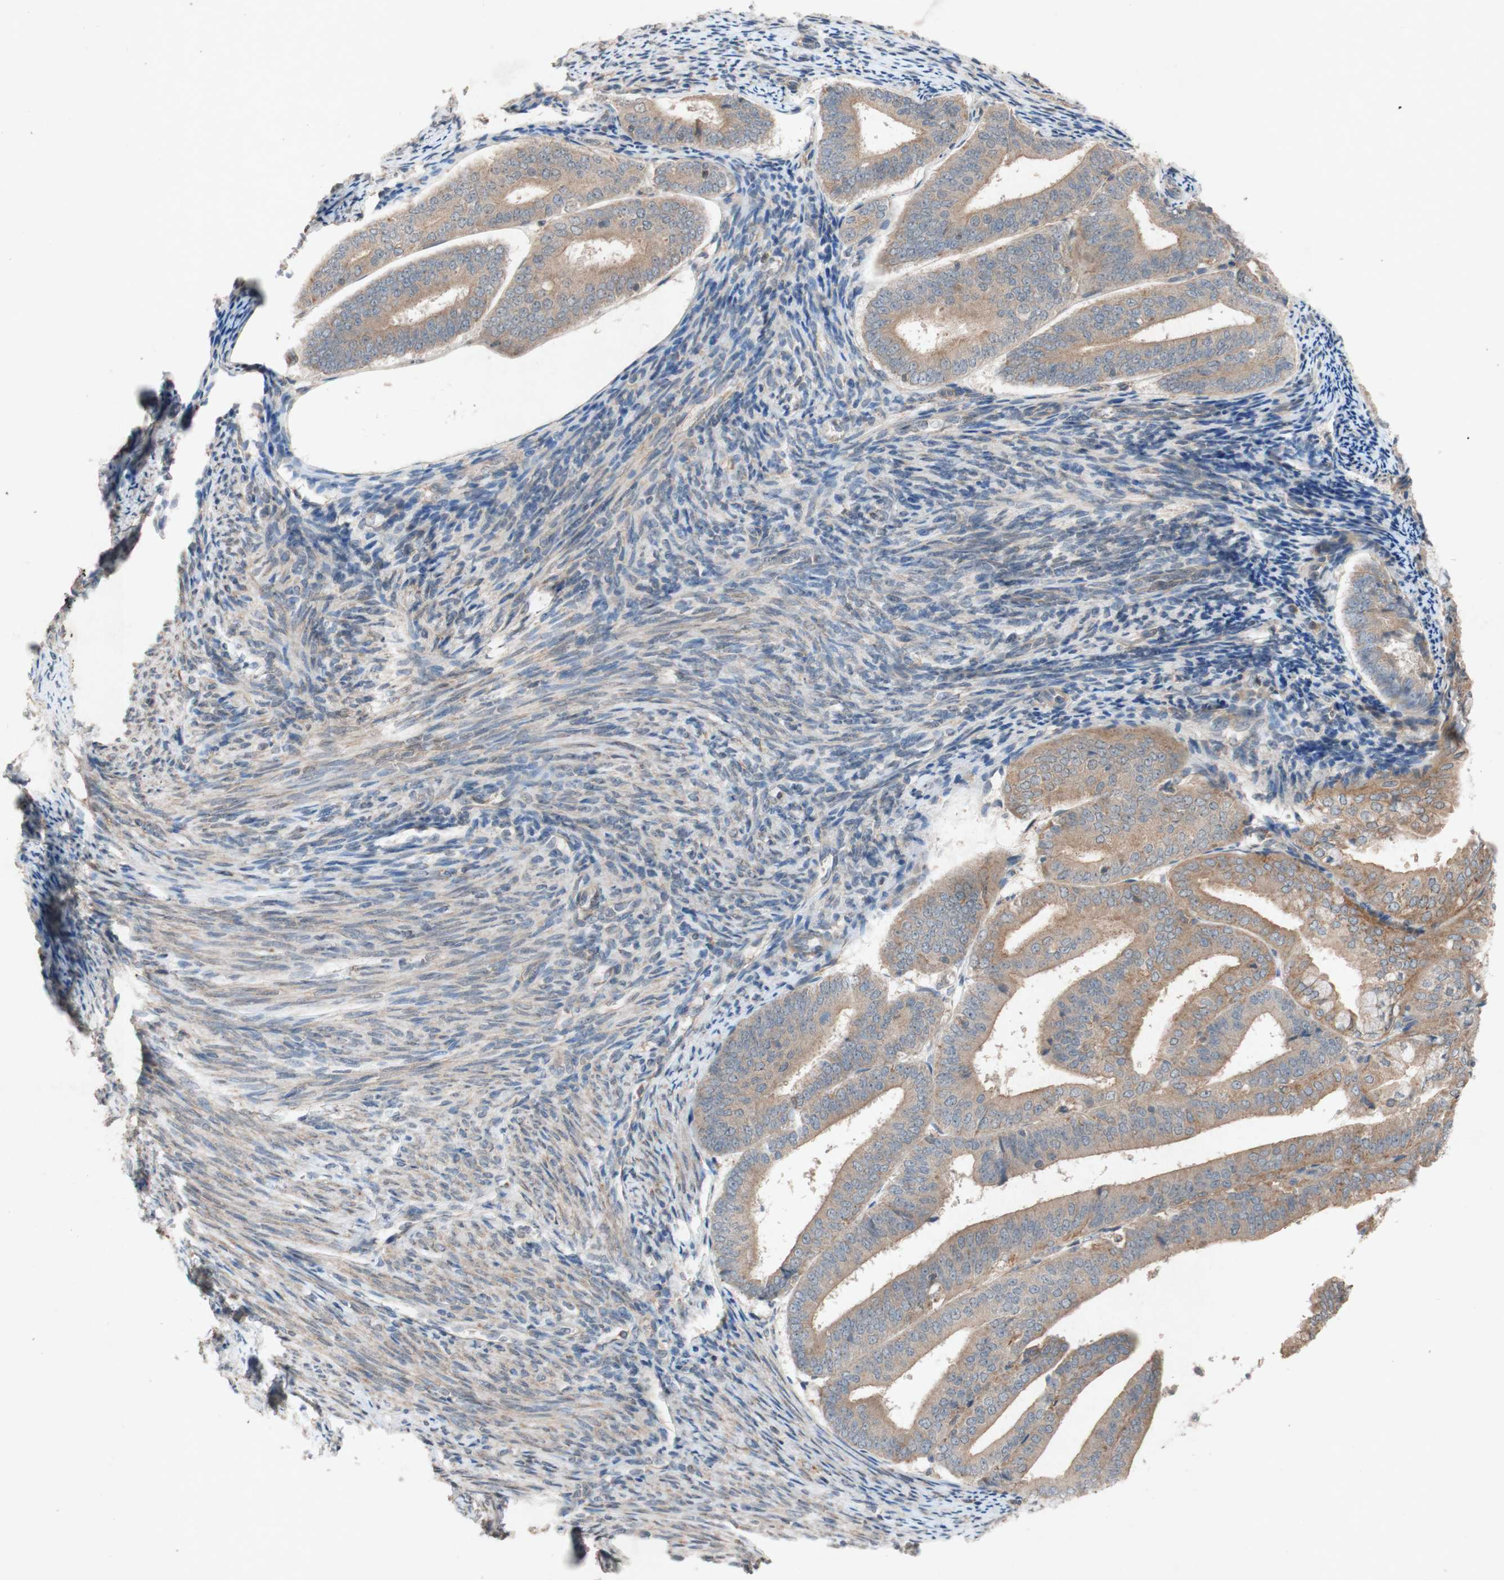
{"staining": {"intensity": "moderate", "quantity": ">75%", "location": "cytoplasmic/membranous"}, "tissue": "endometrial cancer", "cell_type": "Tumor cells", "image_type": "cancer", "snomed": [{"axis": "morphology", "description": "Adenocarcinoma, NOS"}, {"axis": "topography", "description": "Endometrium"}], "caption": "IHC staining of endometrial adenocarcinoma, which reveals medium levels of moderate cytoplasmic/membranous positivity in about >75% of tumor cells indicating moderate cytoplasmic/membranous protein staining. The staining was performed using DAB (3,3'-diaminobenzidine) (brown) for protein detection and nuclei were counterstained in hematoxylin (blue).", "gene": "ATP6V1F", "patient": {"sex": "female", "age": 63}}